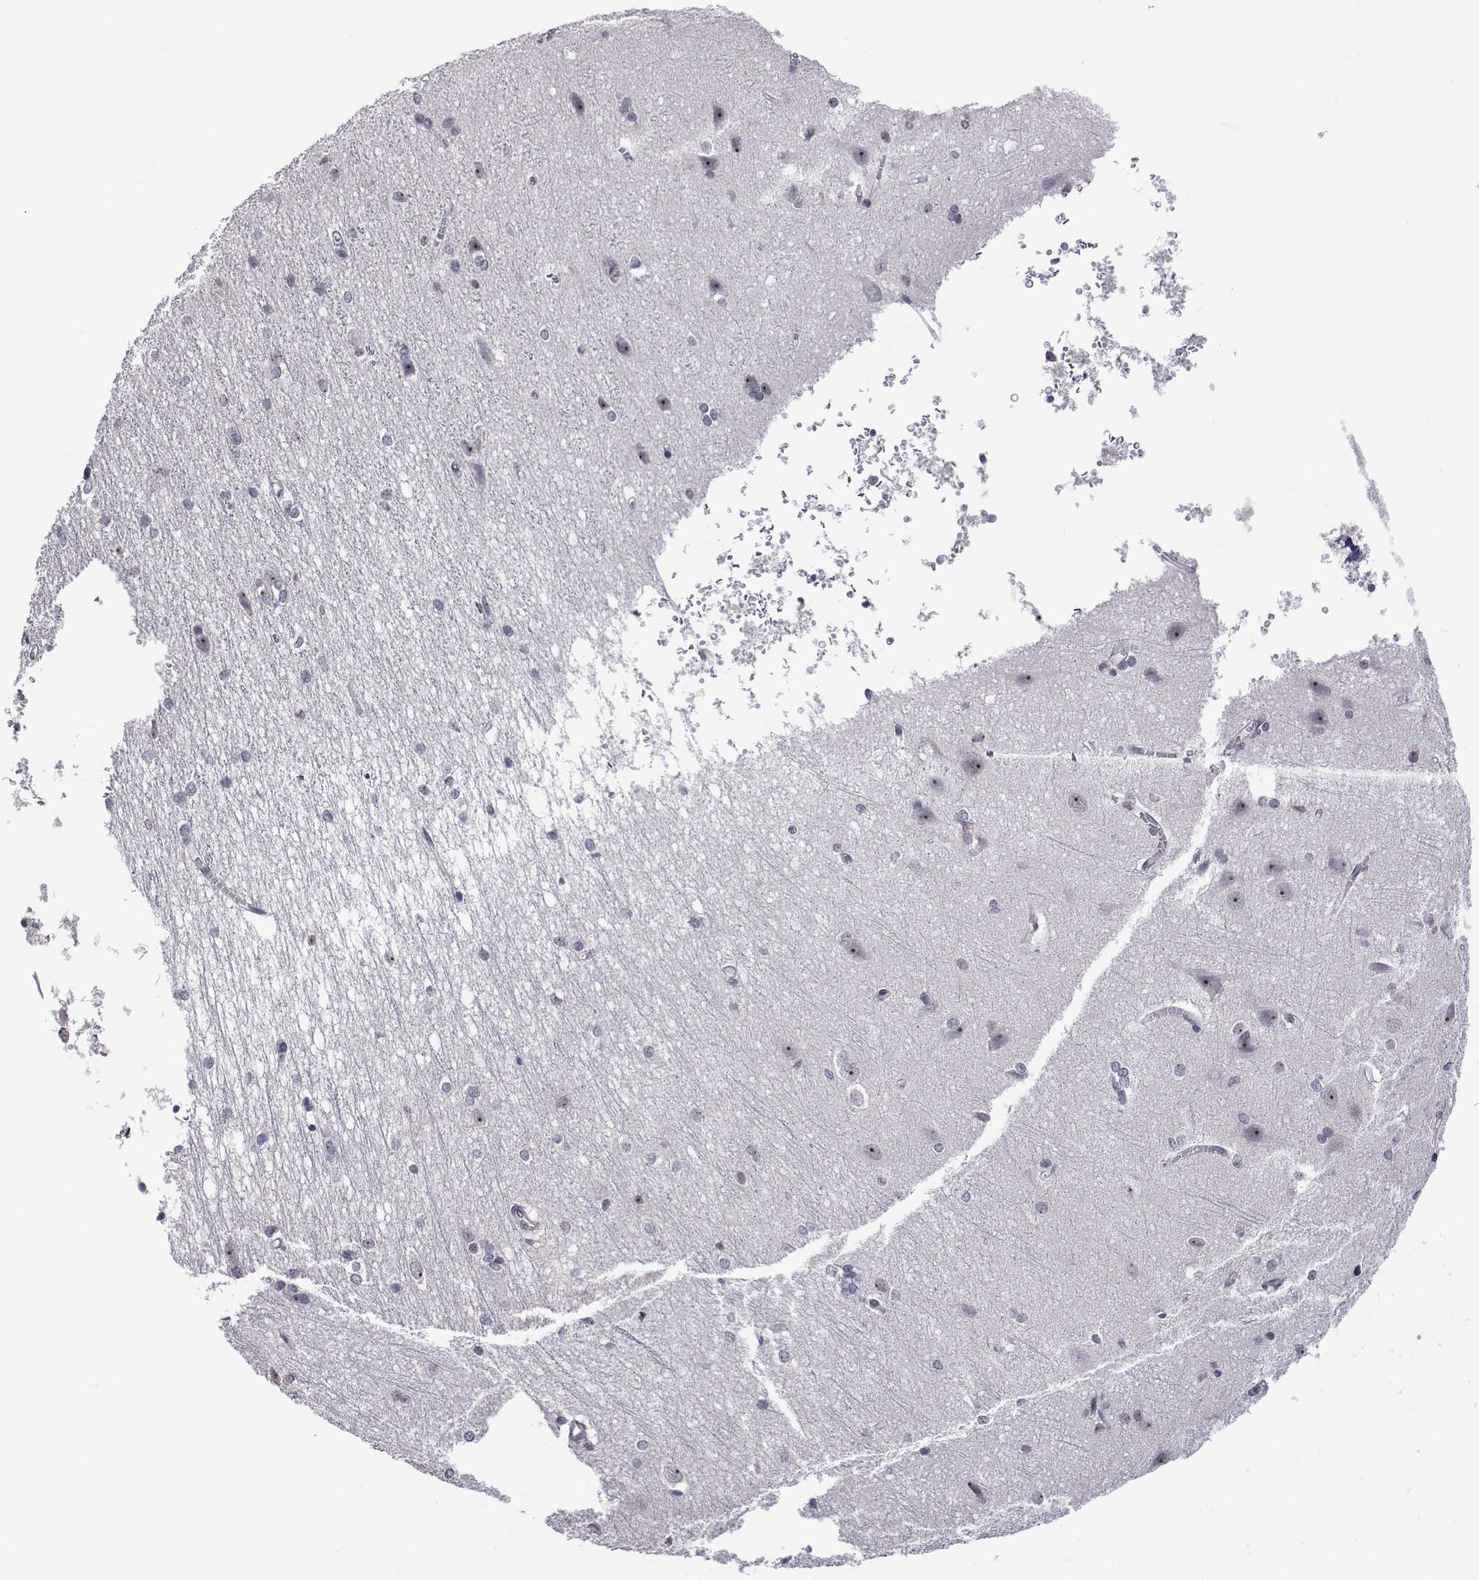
{"staining": {"intensity": "negative", "quantity": "none", "location": "none"}, "tissue": "cerebral cortex", "cell_type": "Endothelial cells", "image_type": "normal", "snomed": [{"axis": "morphology", "description": "Normal tissue, NOS"}, {"axis": "topography", "description": "Cerebral cortex"}], "caption": "Immunohistochemistry of benign cerebral cortex demonstrates no positivity in endothelial cells. (Stains: DAB (3,3'-diaminobenzidine) IHC with hematoxylin counter stain, Microscopy: brightfield microscopy at high magnification).", "gene": "NHP2", "patient": {"sex": "male", "age": 37}}